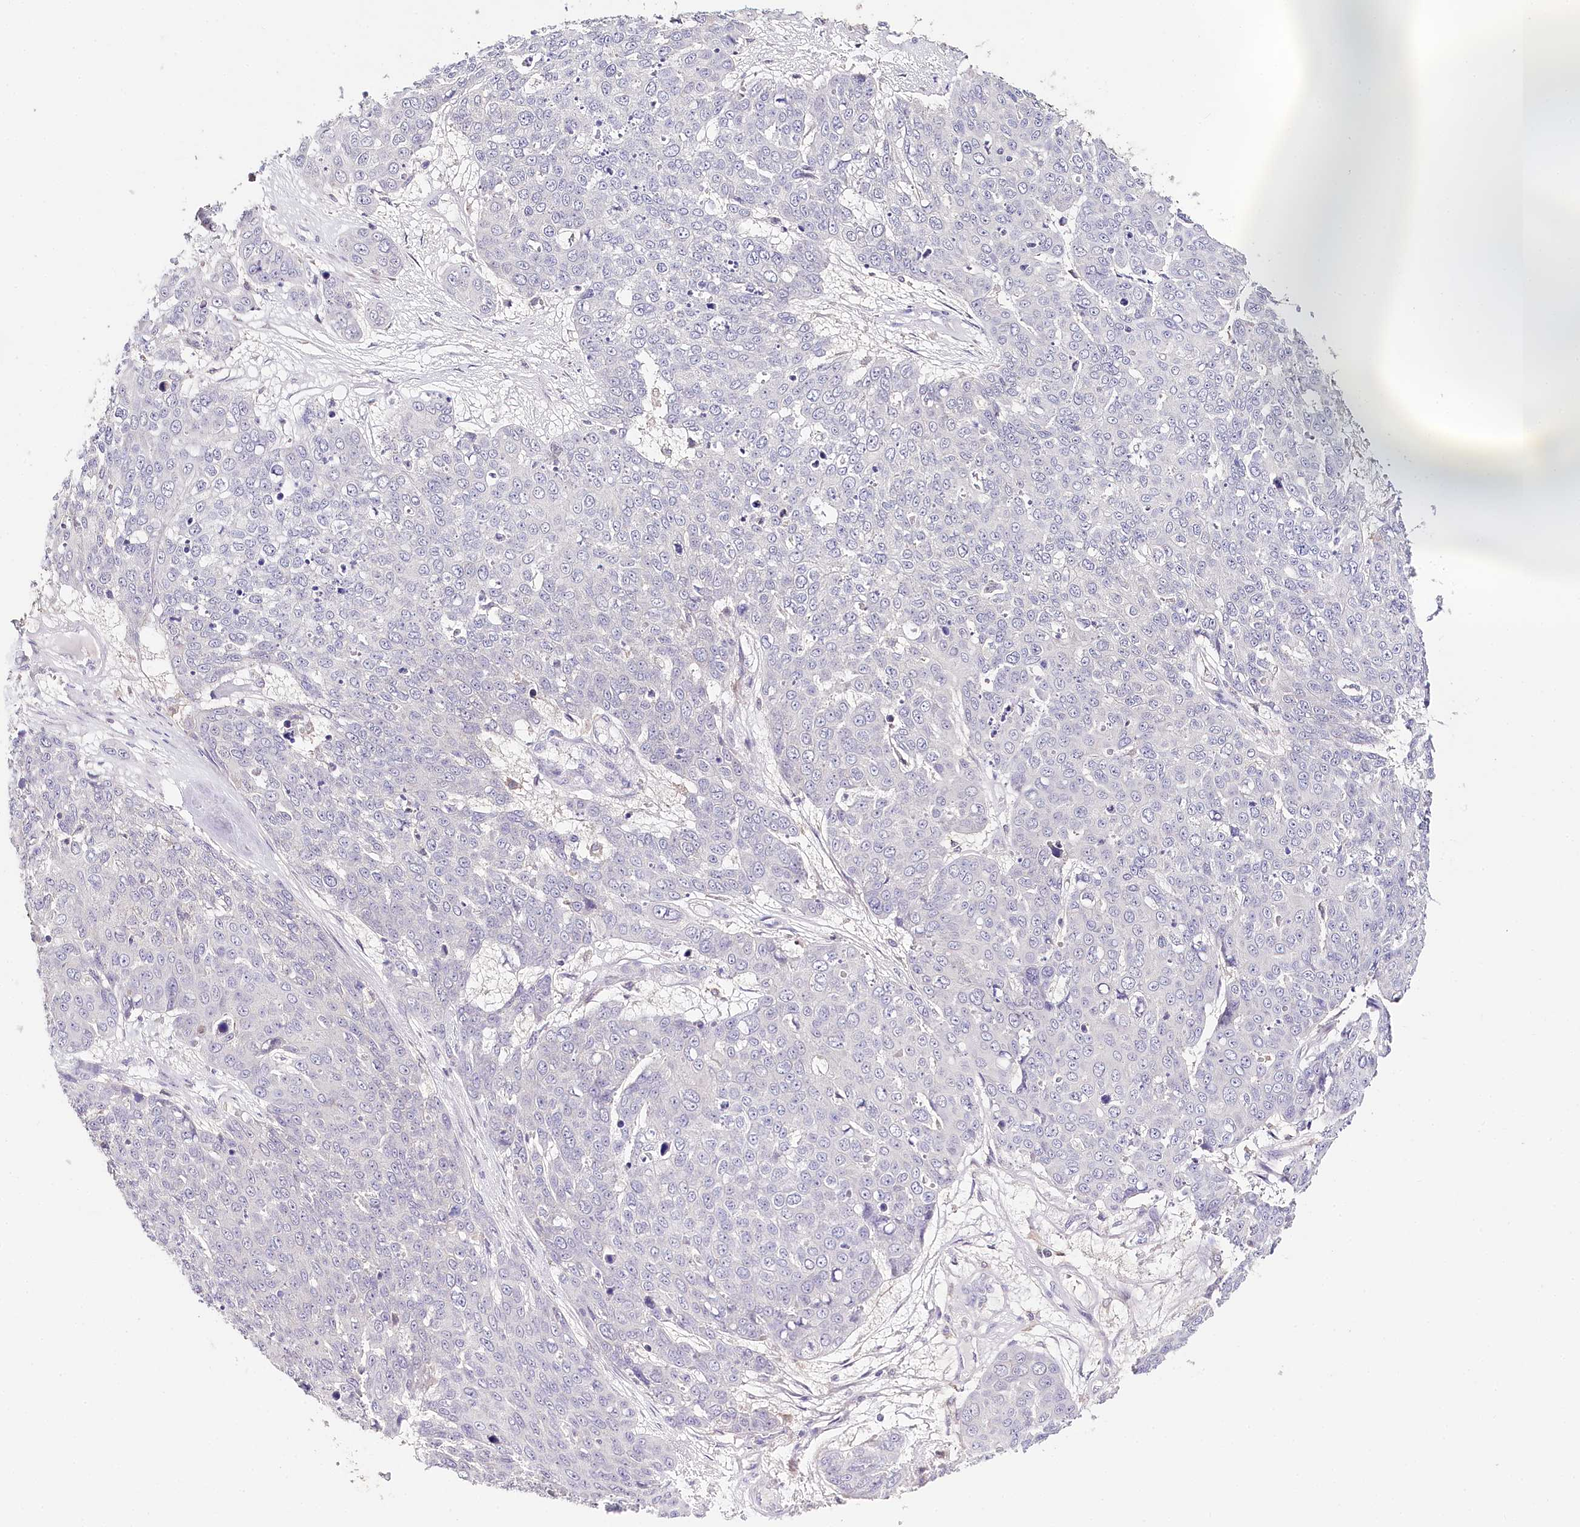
{"staining": {"intensity": "negative", "quantity": "none", "location": "none"}, "tissue": "skin cancer", "cell_type": "Tumor cells", "image_type": "cancer", "snomed": [{"axis": "morphology", "description": "Squamous cell carcinoma, NOS"}, {"axis": "topography", "description": "Skin"}], "caption": "High magnification brightfield microscopy of squamous cell carcinoma (skin) stained with DAB (brown) and counterstained with hematoxylin (blue): tumor cells show no significant positivity.", "gene": "DAPK1", "patient": {"sex": "male", "age": 71}}